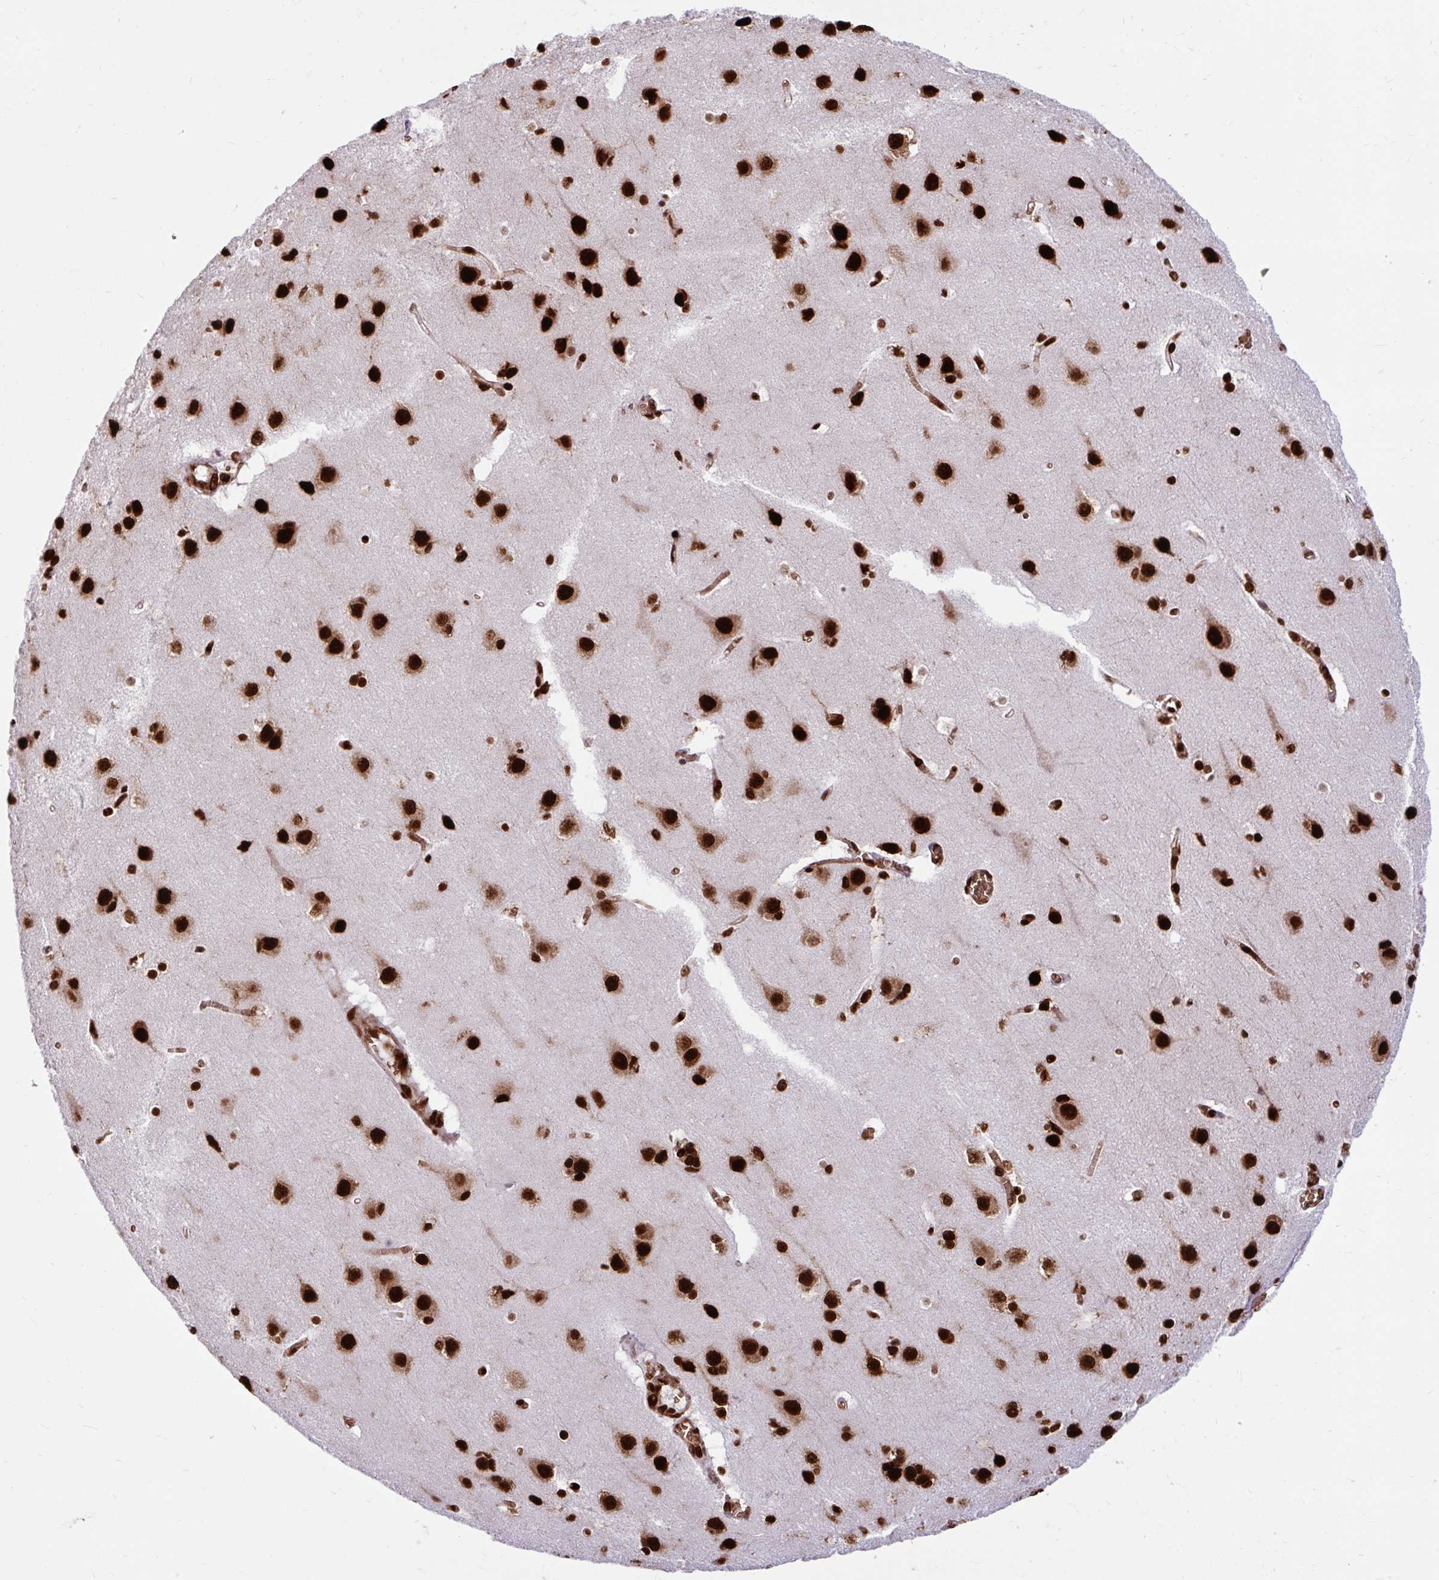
{"staining": {"intensity": "strong", "quantity": ">75%", "location": "nuclear"}, "tissue": "cerebral cortex", "cell_type": "Endothelial cells", "image_type": "normal", "snomed": [{"axis": "morphology", "description": "Normal tissue, NOS"}, {"axis": "topography", "description": "Cerebral cortex"}], "caption": "Cerebral cortex stained with immunohistochemistry demonstrates strong nuclear expression in about >75% of endothelial cells. The protein is stained brown, and the nuclei are stained in blue (DAB IHC with brightfield microscopy, high magnification).", "gene": "FUS", "patient": {"sex": "male", "age": 37}}